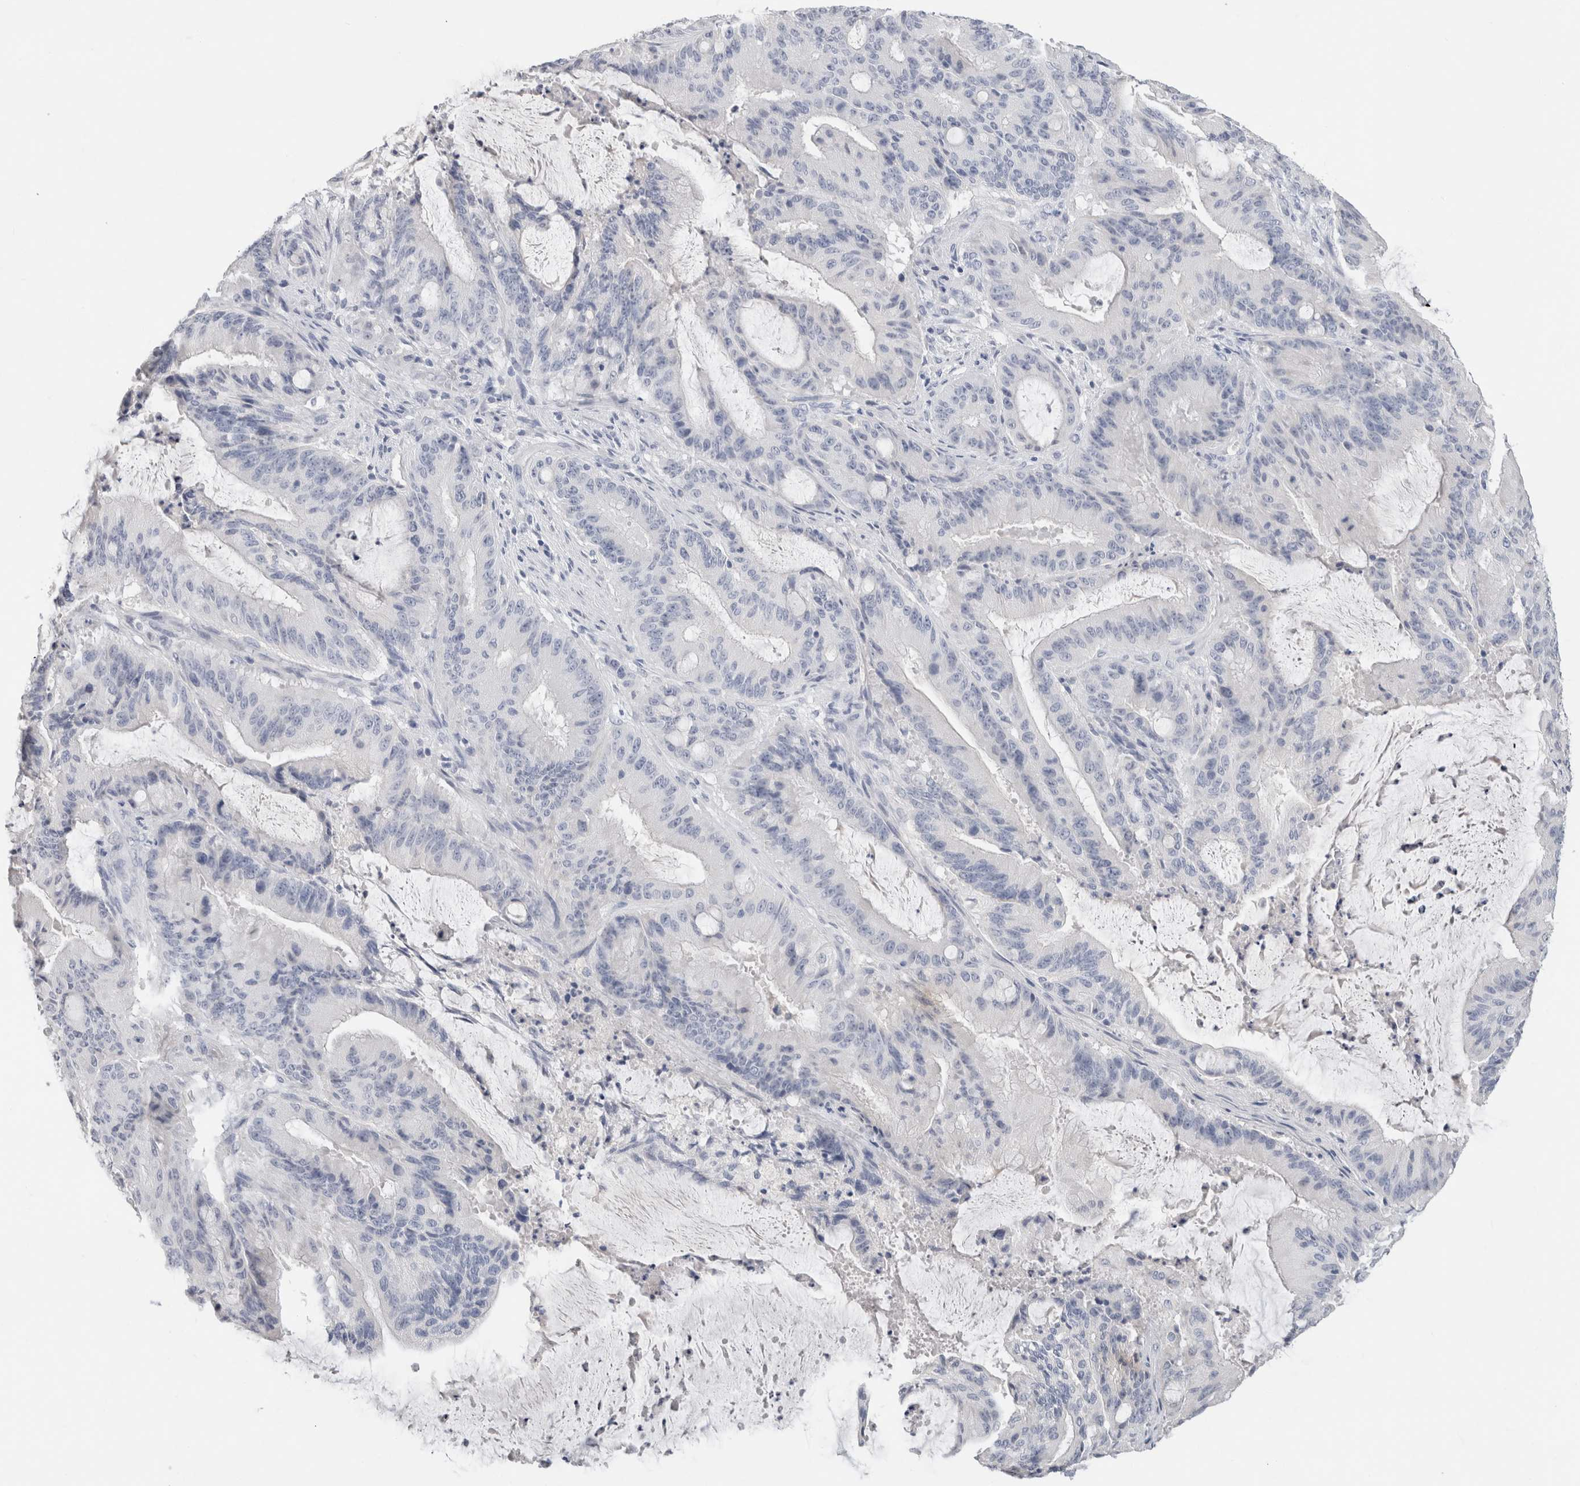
{"staining": {"intensity": "negative", "quantity": "none", "location": "none"}, "tissue": "liver cancer", "cell_type": "Tumor cells", "image_type": "cancer", "snomed": [{"axis": "morphology", "description": "Normal tissue, NOS"}, {"axis": "morphology", "description": "Cholangiocarcinoma"}, {"axis": "topography", "description": "Liver"}, {"axis": "topography", "description": "Peripheral nerve tissue"}], "caption": "DAB (3,3'-diaminobenzidine) immunohistochemical staining of human liver cancer exhibits no significant positivity in tumor cells.", "gene": "BCAN", "patient": {"sex": "female", "age": 73}}